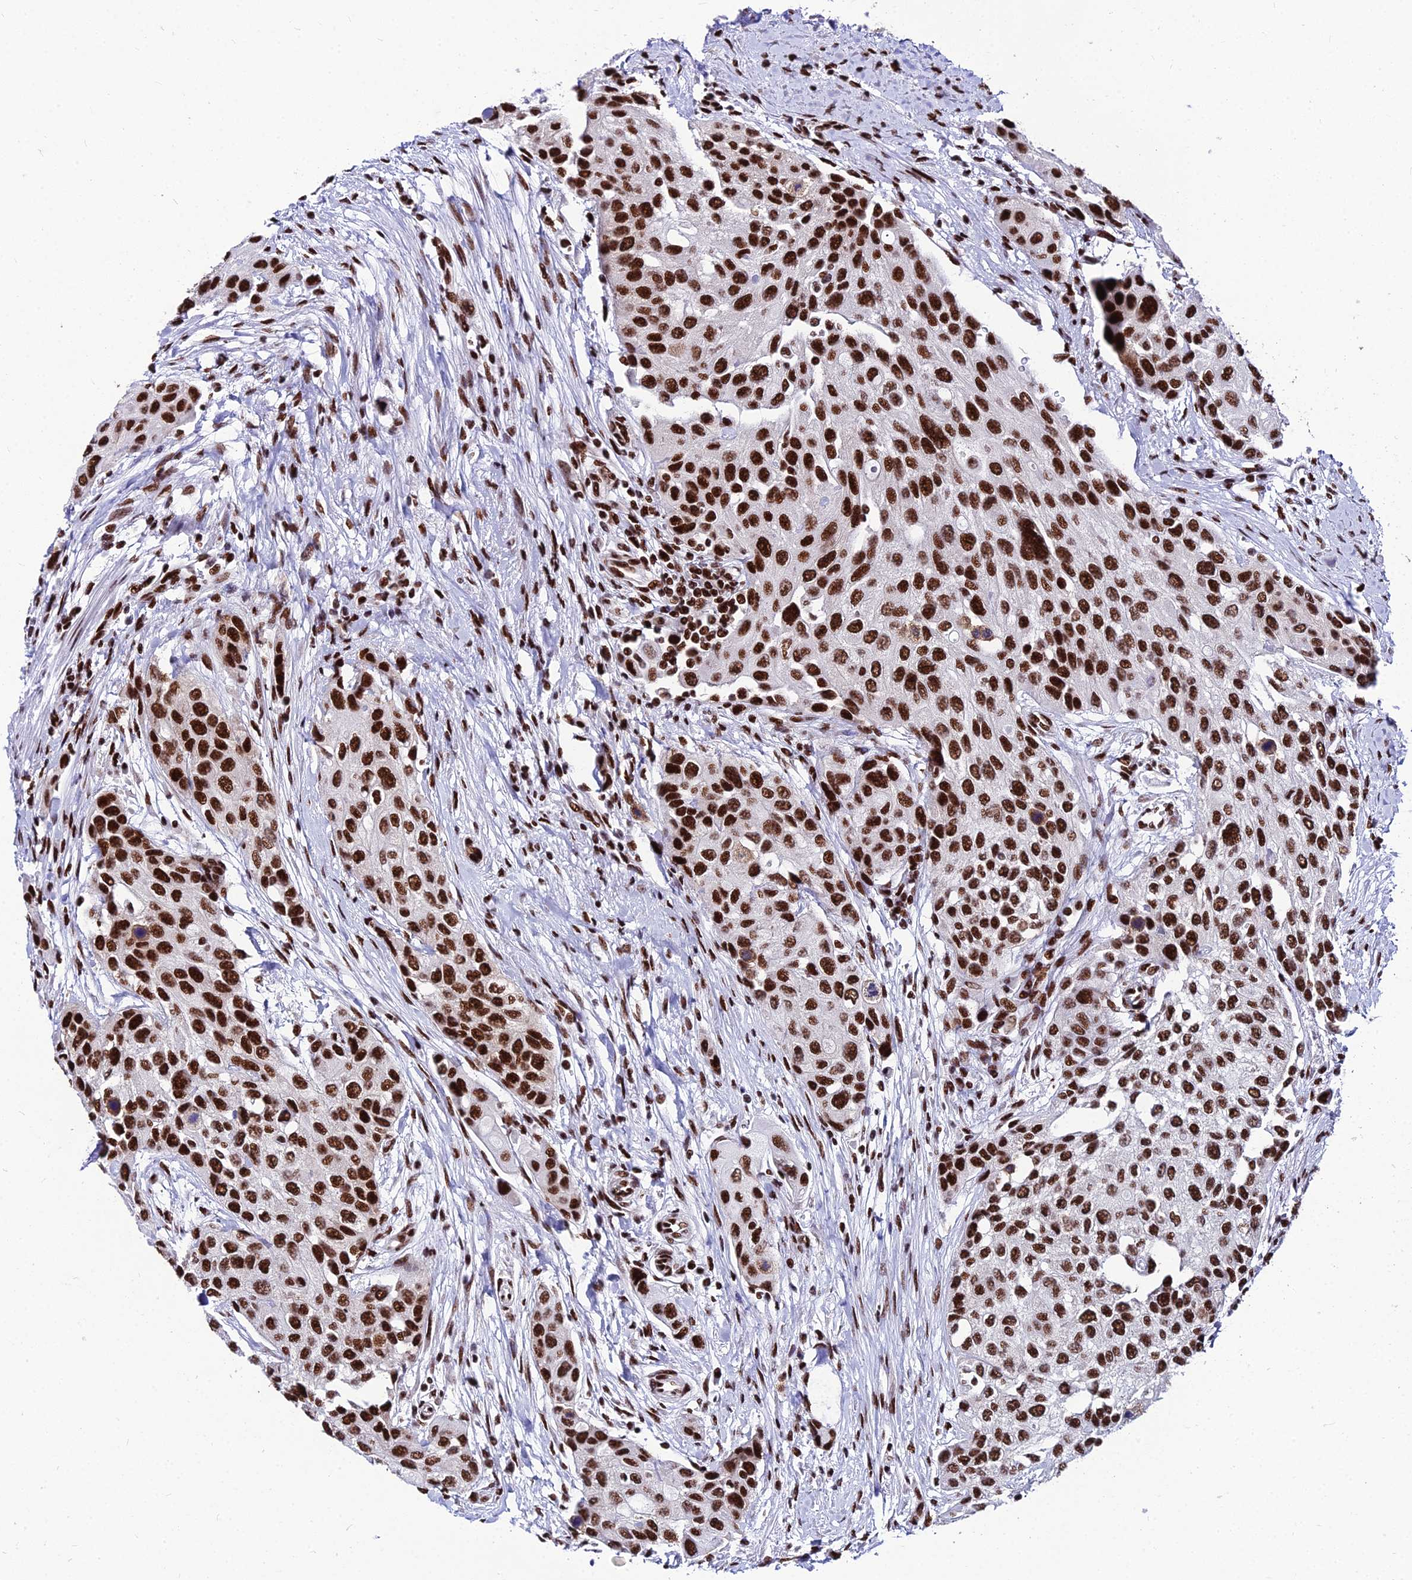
{"staining": {"intensity": "strong", "quantity": ">75%", "location": "nuclear"}, "tissue": "urothelial cancer", "cell_type": "Tumor cells", "image_type": "cancer", "snomed": [{"axis": "morphology", "description": "Normal tissue, NOS"}, {"axis": "morphology", "description": "Urothelial carcinoma, High grade"}, {"axis": "topography", "description": "Vascular tissue"}, {"axis": "topography", "description": "Urinary bladder"}], "caption": "This micrograph exhibits immunohistochemistry staining of urothelial cancer, with high strong nuclear staining in about >75% of tumor cells.", "gene": "HNRNPH1", "patient": {"sex": "female", "age": 56}}